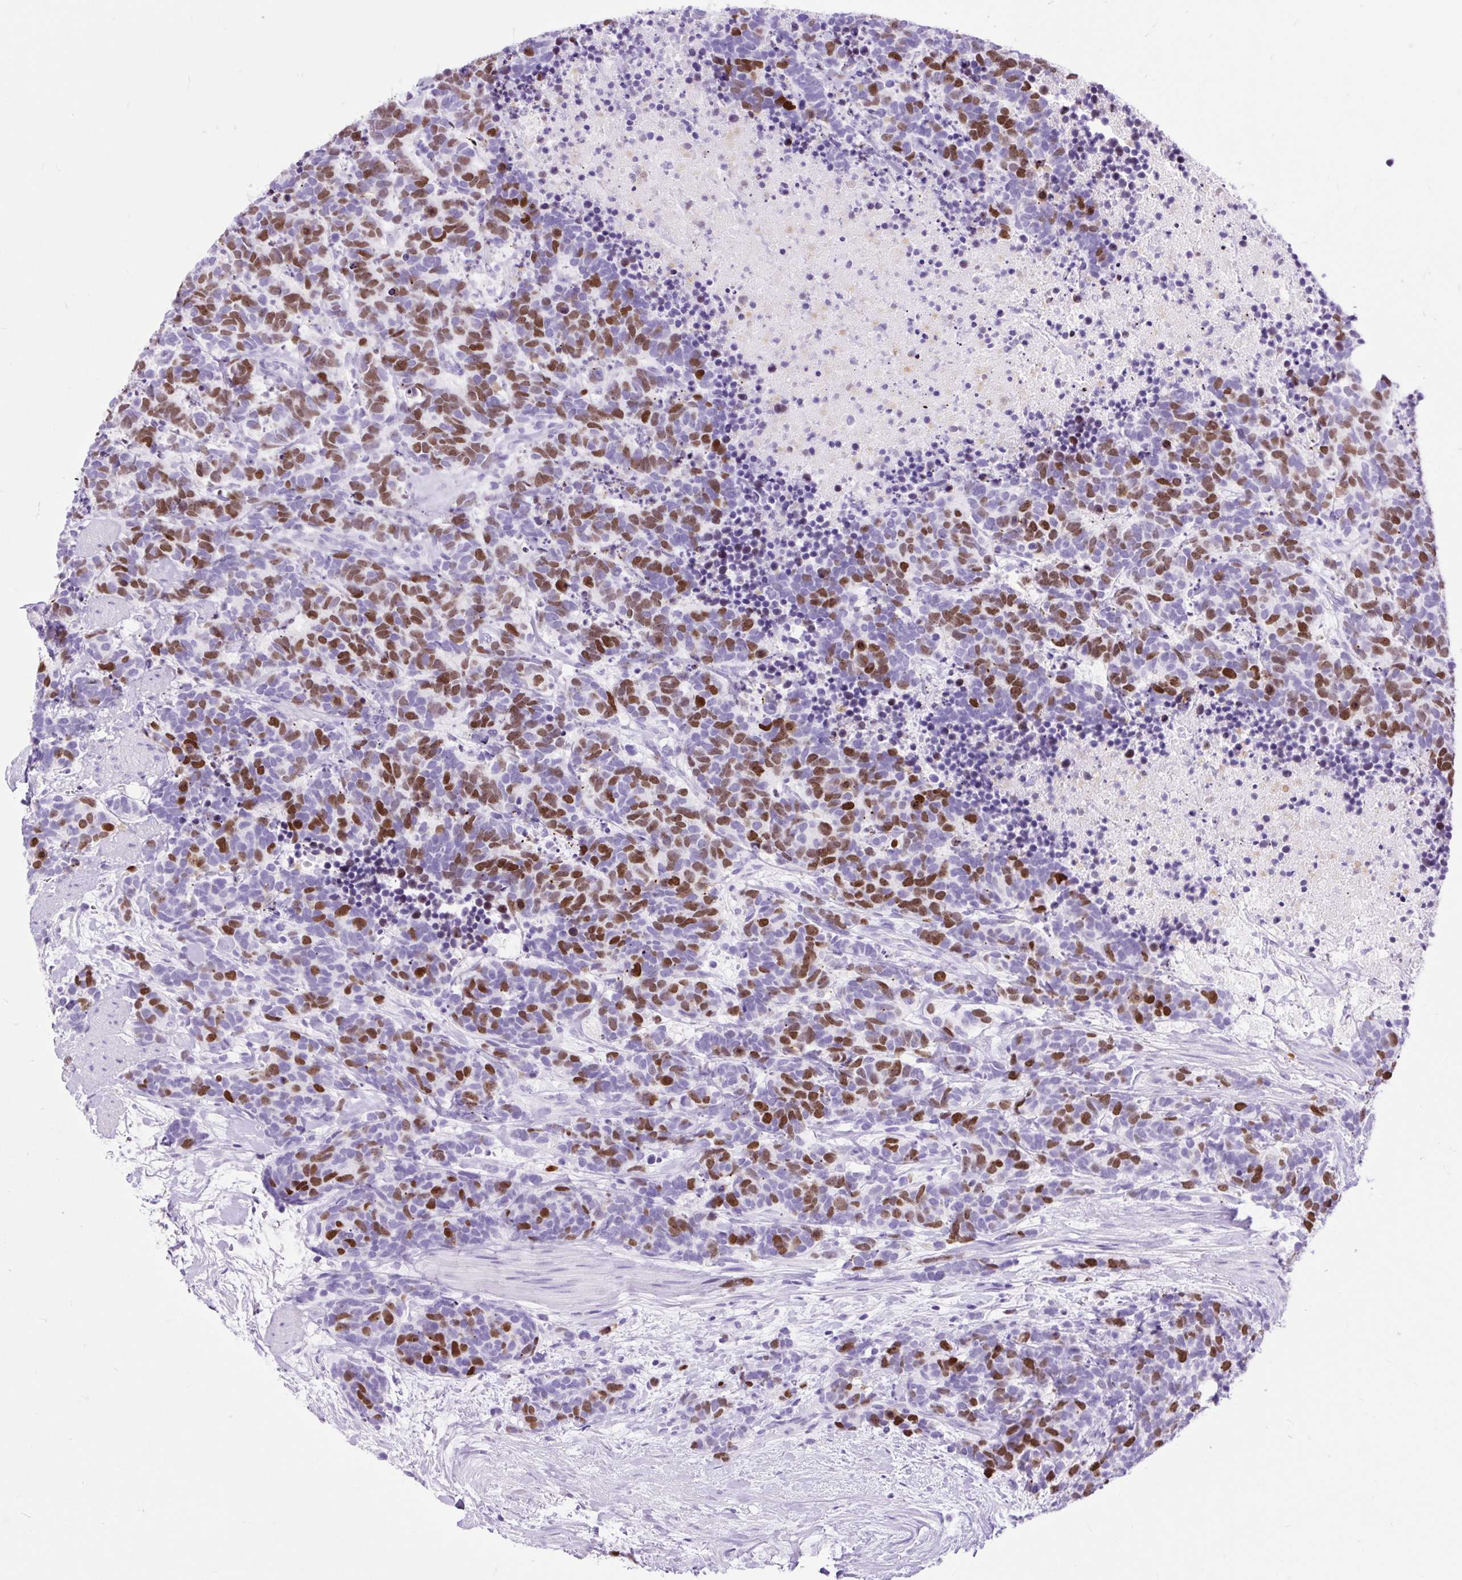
{"staining": {"intensity": "moderate", "quantity": "25%-75%", "location": "nuclear"}, "tissue": "carcinoid", "cell_type": "Tumor cells", "image_type": "cancer", "snomed": [{"axis": "morphology", "description": "Carcinoma, NOS"}, {"axis": "morphology", "description": "Carcinoid, malignant, NOS"}, {"axis": "topography", "description": "Prostate"}], "caption": "Protein expression analysis of human carcinoid reveals moderate nuclear positivity in about 25%-75% of tumor cells. (DAB (3,3'-diaminobenzidine) IHC, brown staining for protein, blue staining for nuclei).", "gene": "RACGAP1", "patient": {"sex": "male", "age": 57}}